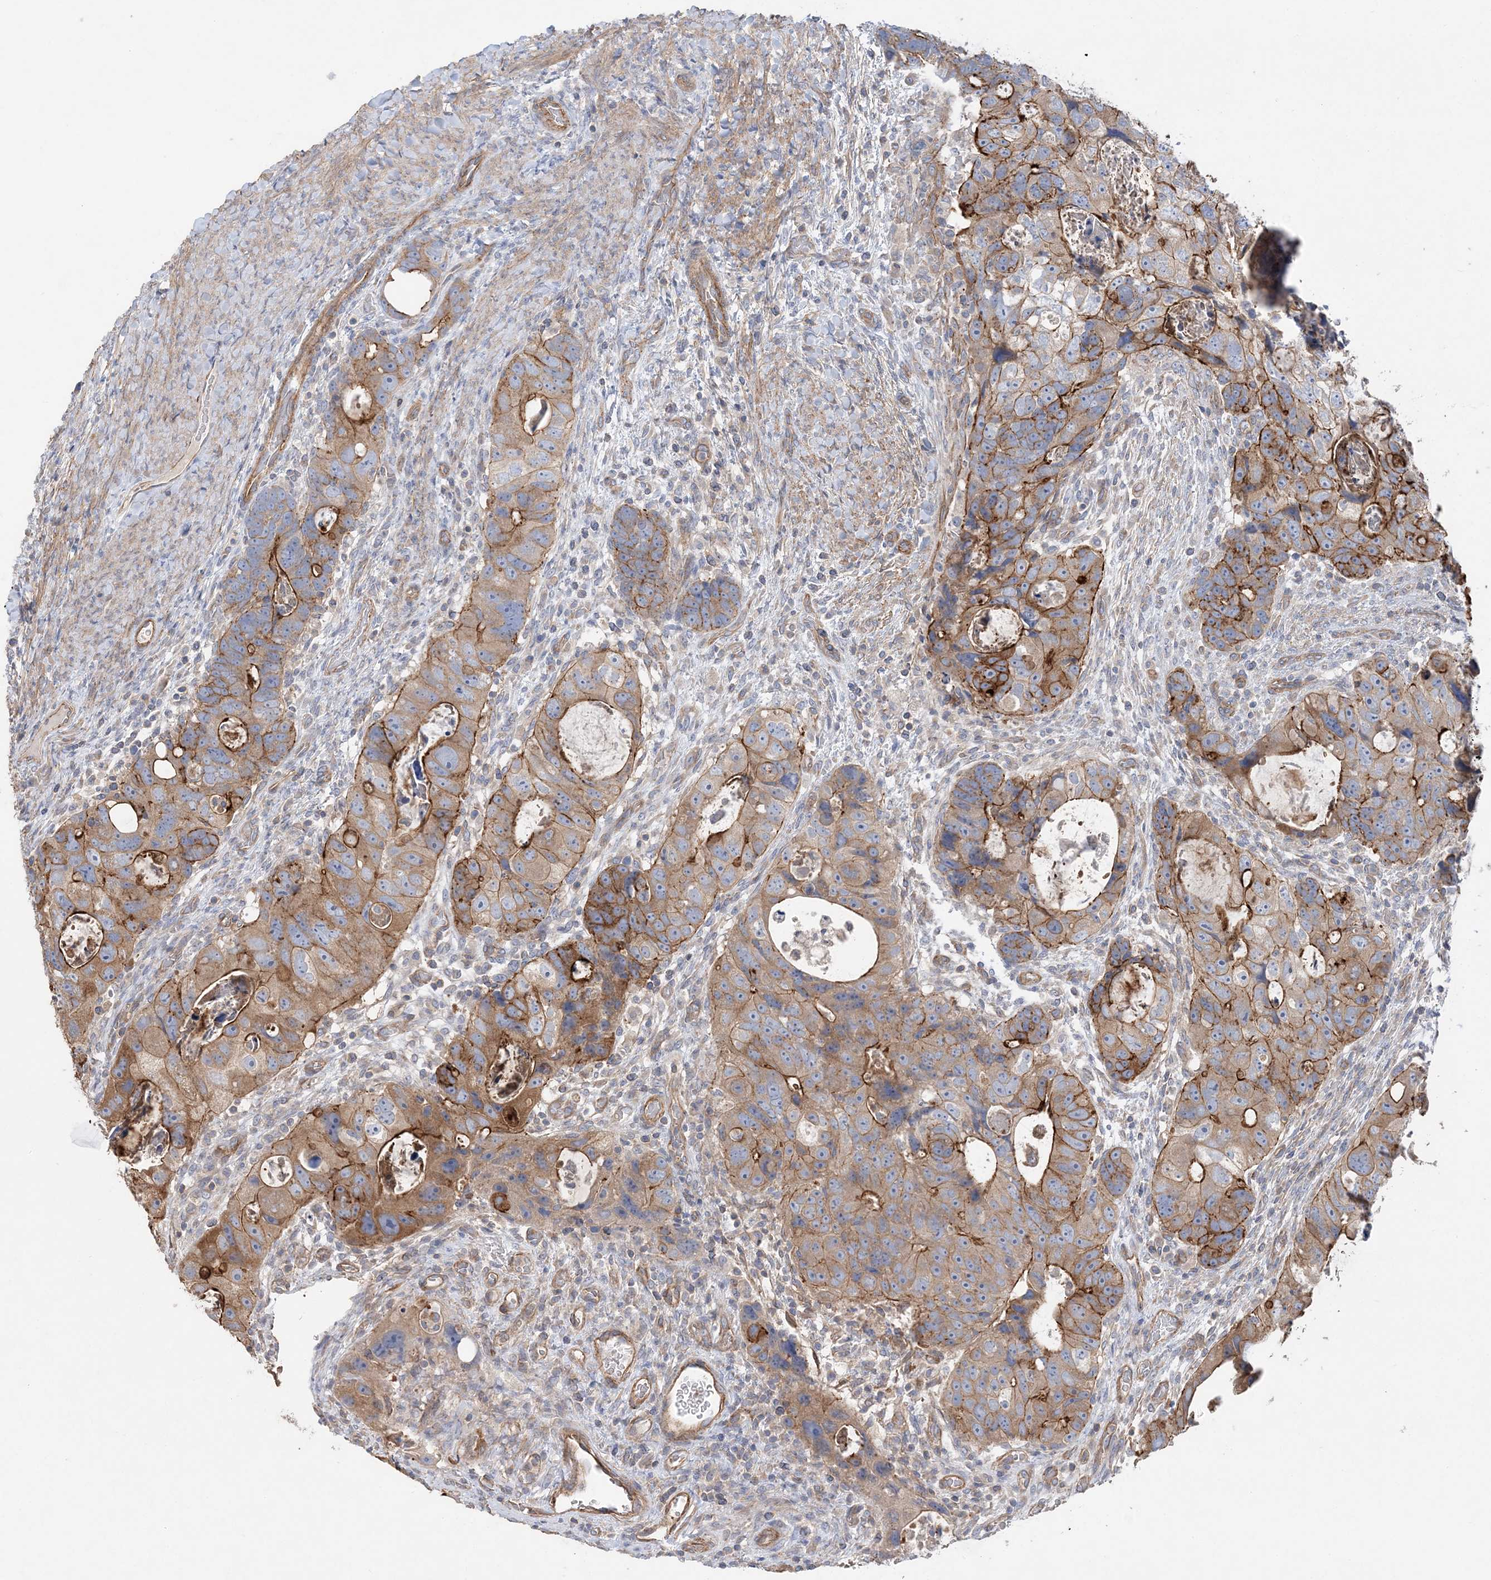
{"staining": {"intensity": "moderate", "quantity": ">75%", "location": "cytoplasmic/membranous"}, "tissue": "colorectal cancer", "cell_type": "Tumor cells", "image_type": "cancer", "snomed": [{"axis": "morphology", "description": "Adenocarcinoma, NOS"}, {"axis": "topography", "description": "Rectum"}], "caption": "Protein staining demonstrates moderate cytoplasmic/membranous staining in approximately >75% of tumor cells in colorectal adenocarcinoma.", "gene": "PIGC", "patient": {"sex": "male", "age": 59}}